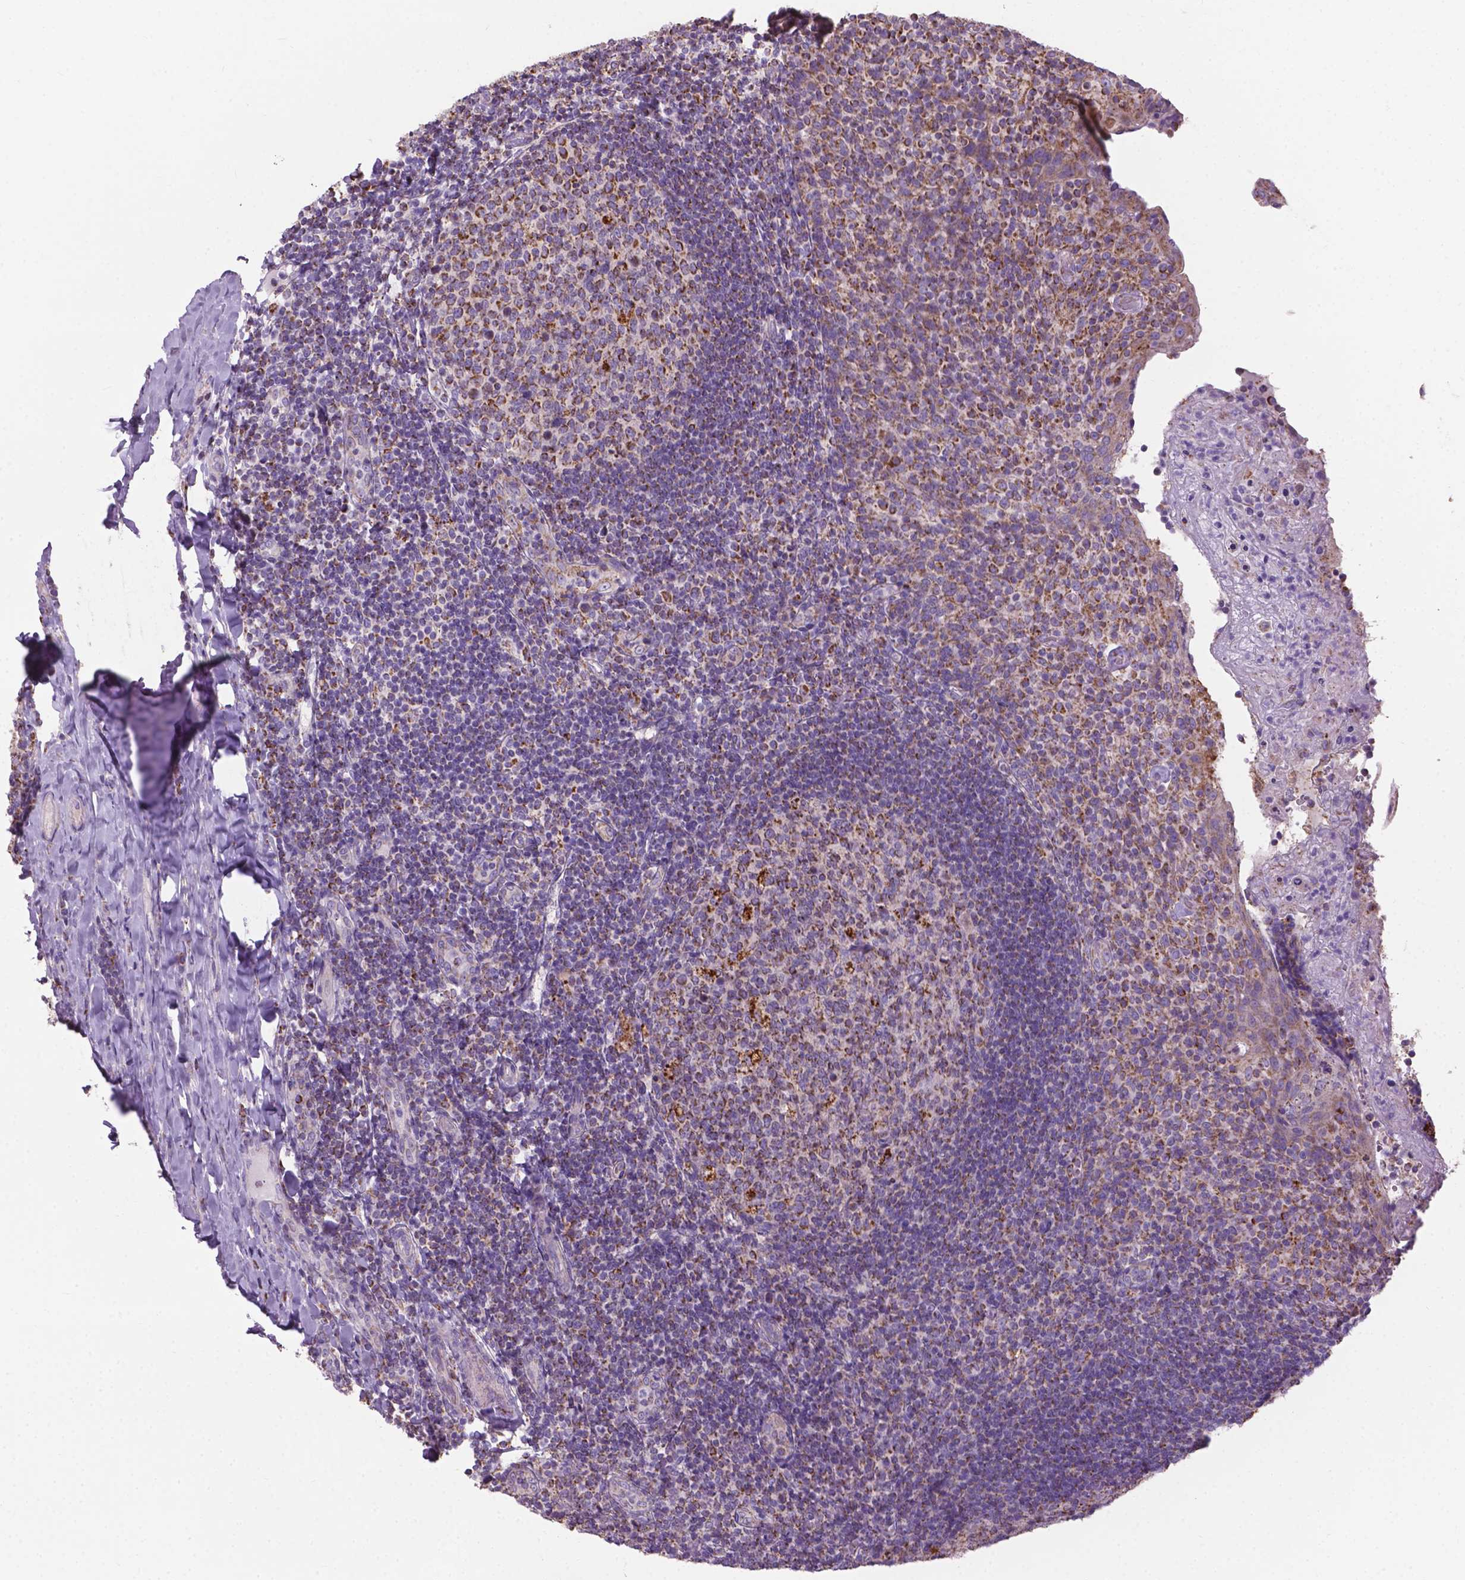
{"staining": {"intensity": "strong", "quantity": "25%-75%", "location": "cytoplasmic/membranous"}, "tissue": "tonsil", "cell_type": "Germinal center cells", "image_type": "normal", "snomed": [{"axis": "morphology", "description": "Normal tissue, NOS"}, {"axis": "topography", "description": "Tonsil"}], "caption": "DAB (3,3'-diaminobenzidine) immunohistochemical staining of normal human tonsil shows strong cytoplasmic/membranous protein staining in approximately 25%-75% of germinal center cells. Immunohistochemistry stains the protein of interest in brown and the nuclei are stained blue.", "gene": "VDAC1", "patient": {"sex": "female", "age": 10}}